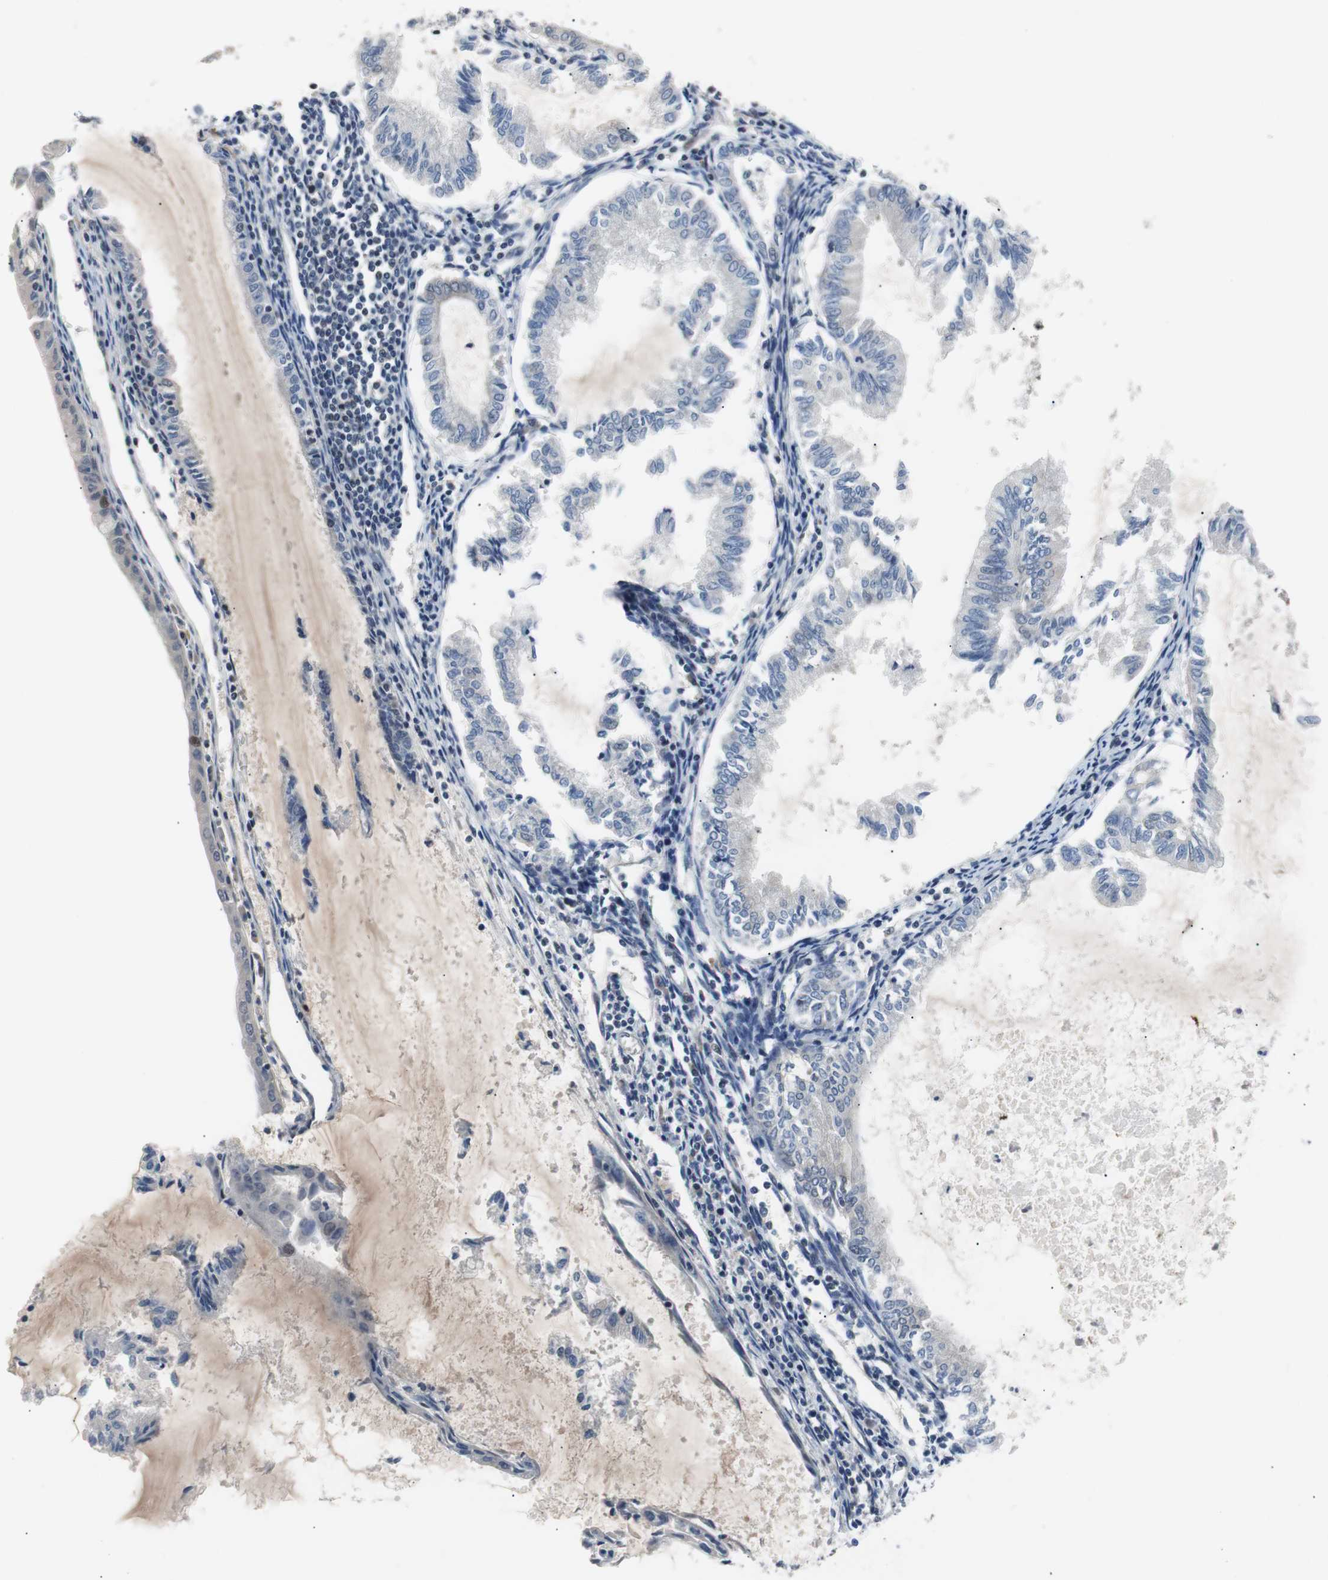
{"staining": {"intensity": "negative", "quantity": "none", "location": "none"}, "tissue": "endometrial cancer", "cell_type": "Tumor cells", "image_type": "cancer", "snomed": [{"axis": "morphology", "description": "Adenocarcinoma, NOS"}, {"axis": "topography", "description": "Endometrium"}], "caption": "Tumor cells are negative for protein expression in human endometrial cancer.", "gene": "MAP2K4", "patient": {"sex": "female", "age": 86}}